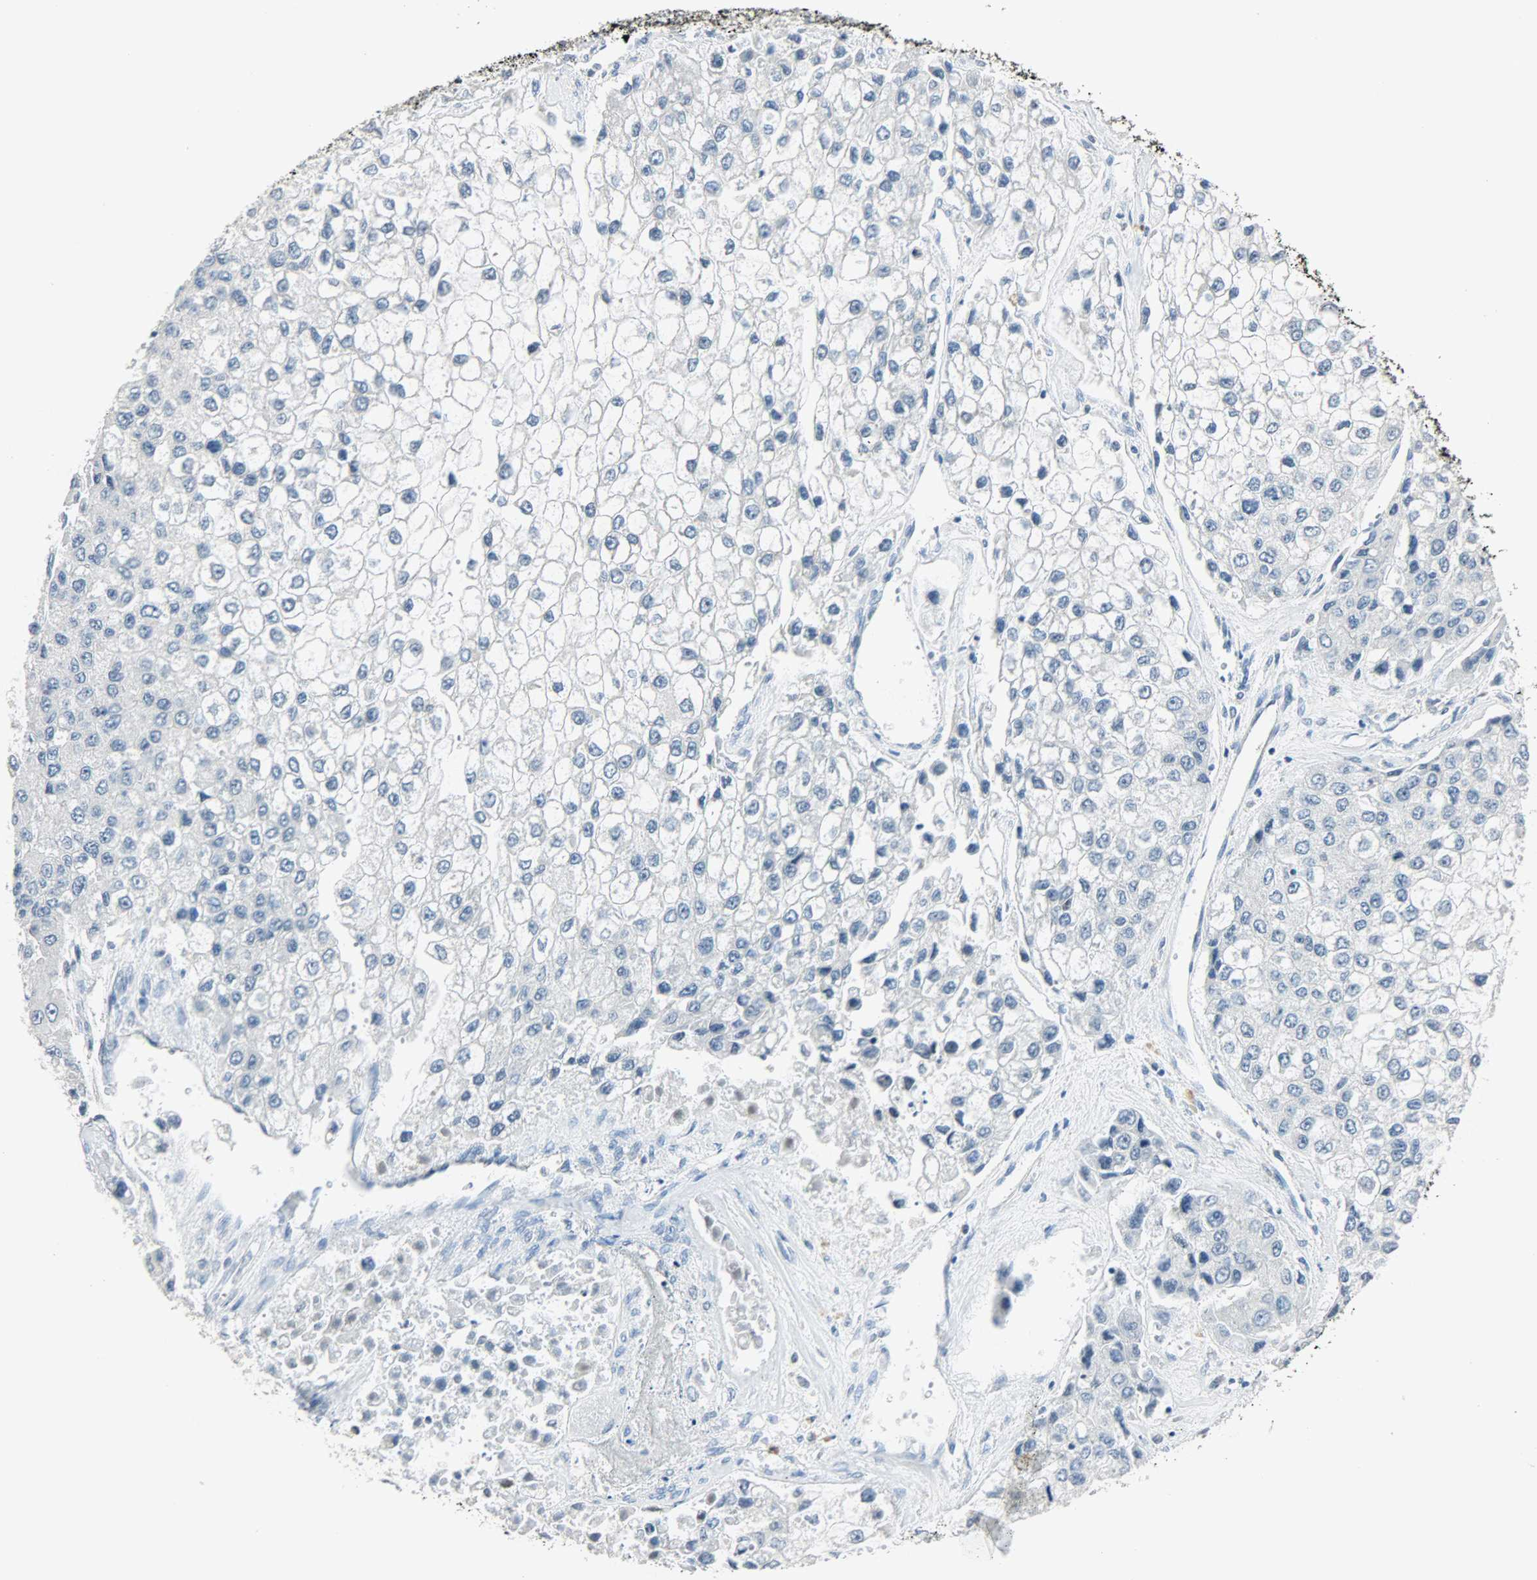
{"staining": {"intensity": "negative", "quantity": "none", "location": "none"}, "tissue": "liver cancer", "cell_type": "Tumor cells", "image_type": "cancer", "snomed": [{"axis": "morphology", "description": "Carcinoma, Hepatocellular, NOS"}, {"axis": "topography", "description": "Liver"}], "caption": "There is no significant positivity in tumor cells of liver hepatocellular carcinoma.", "gene": "PPARG", "patient": {"sex": "female", "age": 66}}